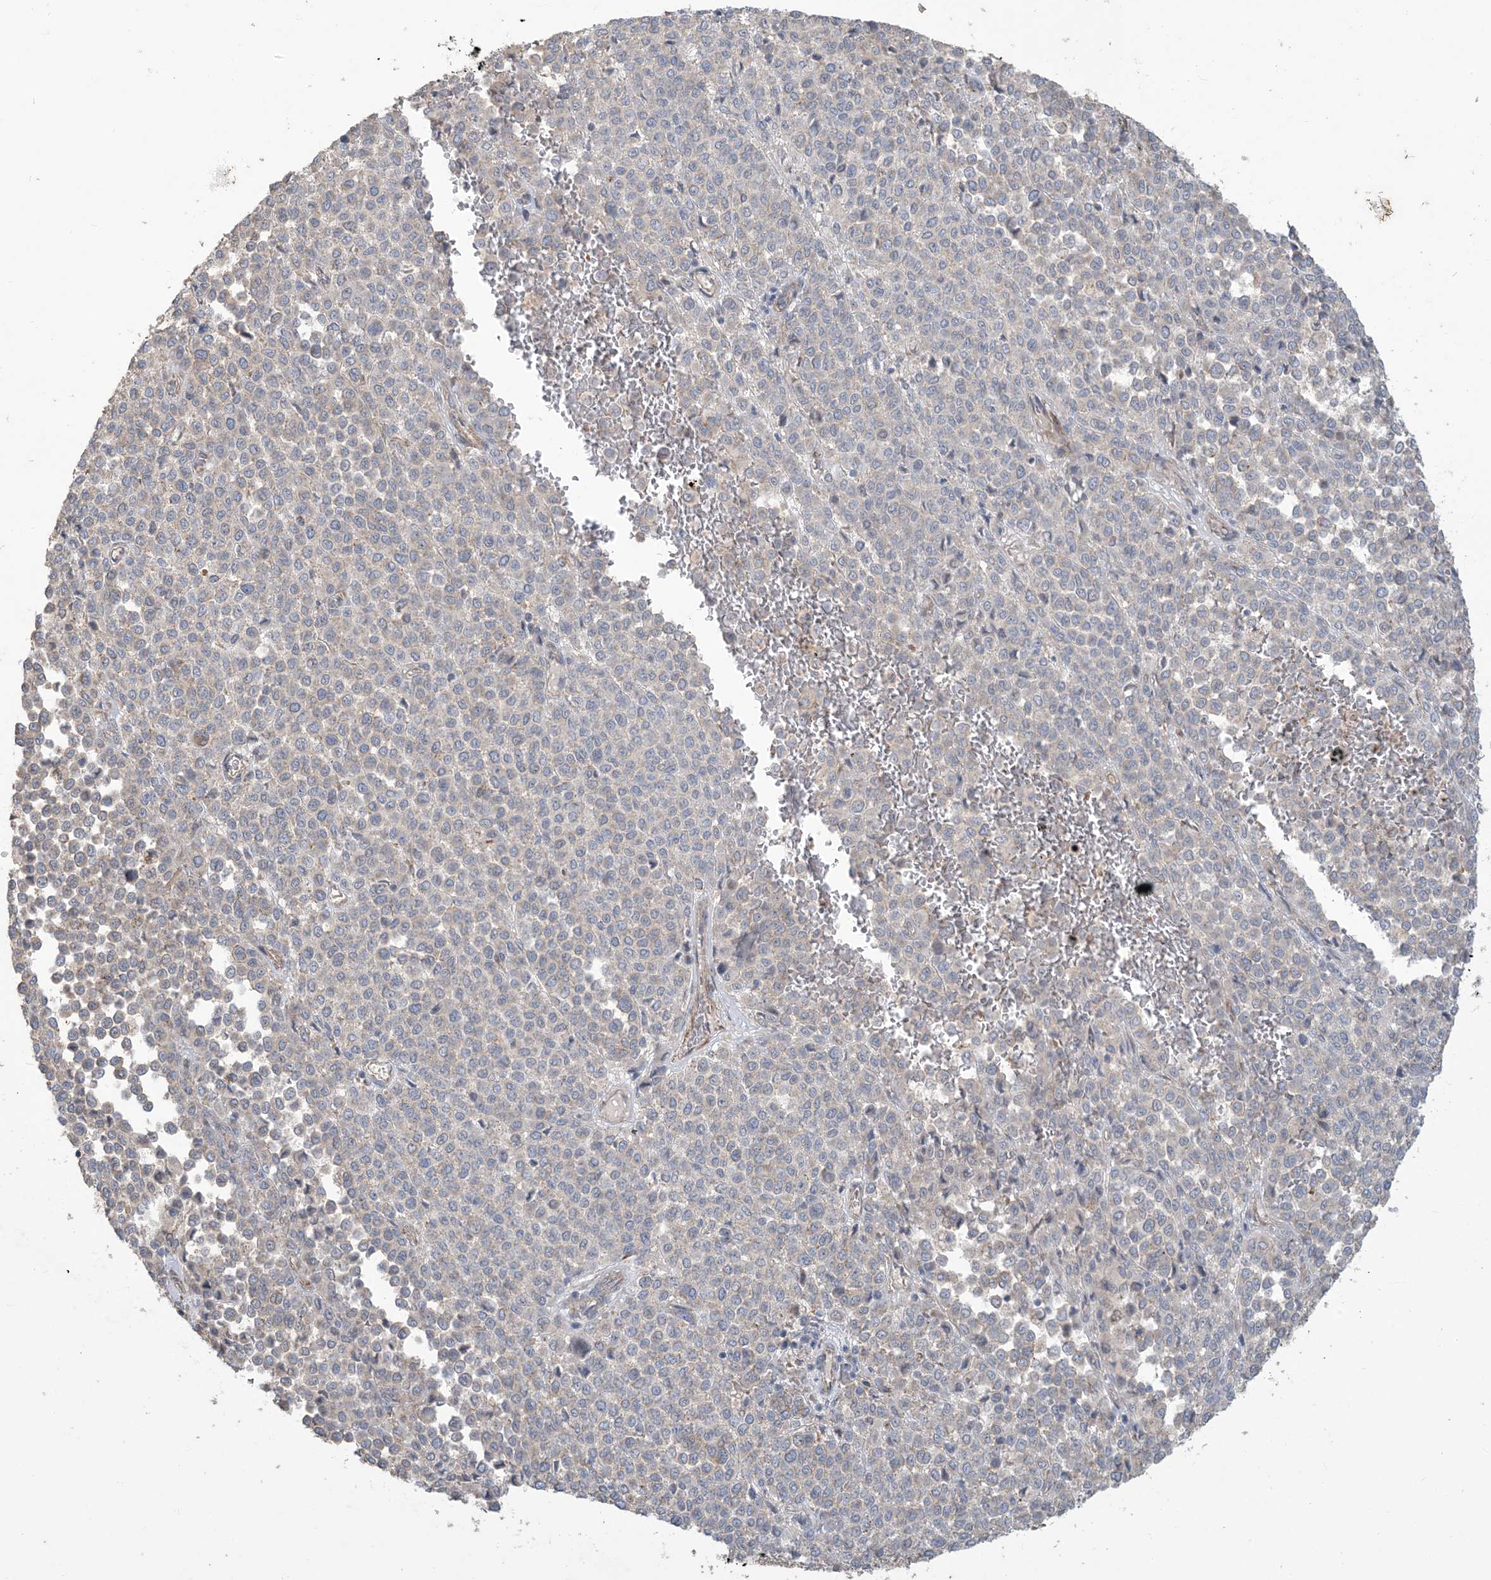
{"staining": {"intensity": "negative", "quantity": "none", "location": "none"}, "tissue": "melanoma", "cell_type": "Tumor cells", "image_type": "cancer", "snomed": [{"axis": "morphology", "description": "Malignant melanoma, Metastatic site"}, {"axis": "topography", "description": "Pancreas"}], "caption": "This is an immunohistochemistry (IHC) micrograph of human malignant melanoma (metastatic site). There is no staining in tumor cells.", "gene": "KLHL18", "patient": {"sex": "female", "age": 30}}